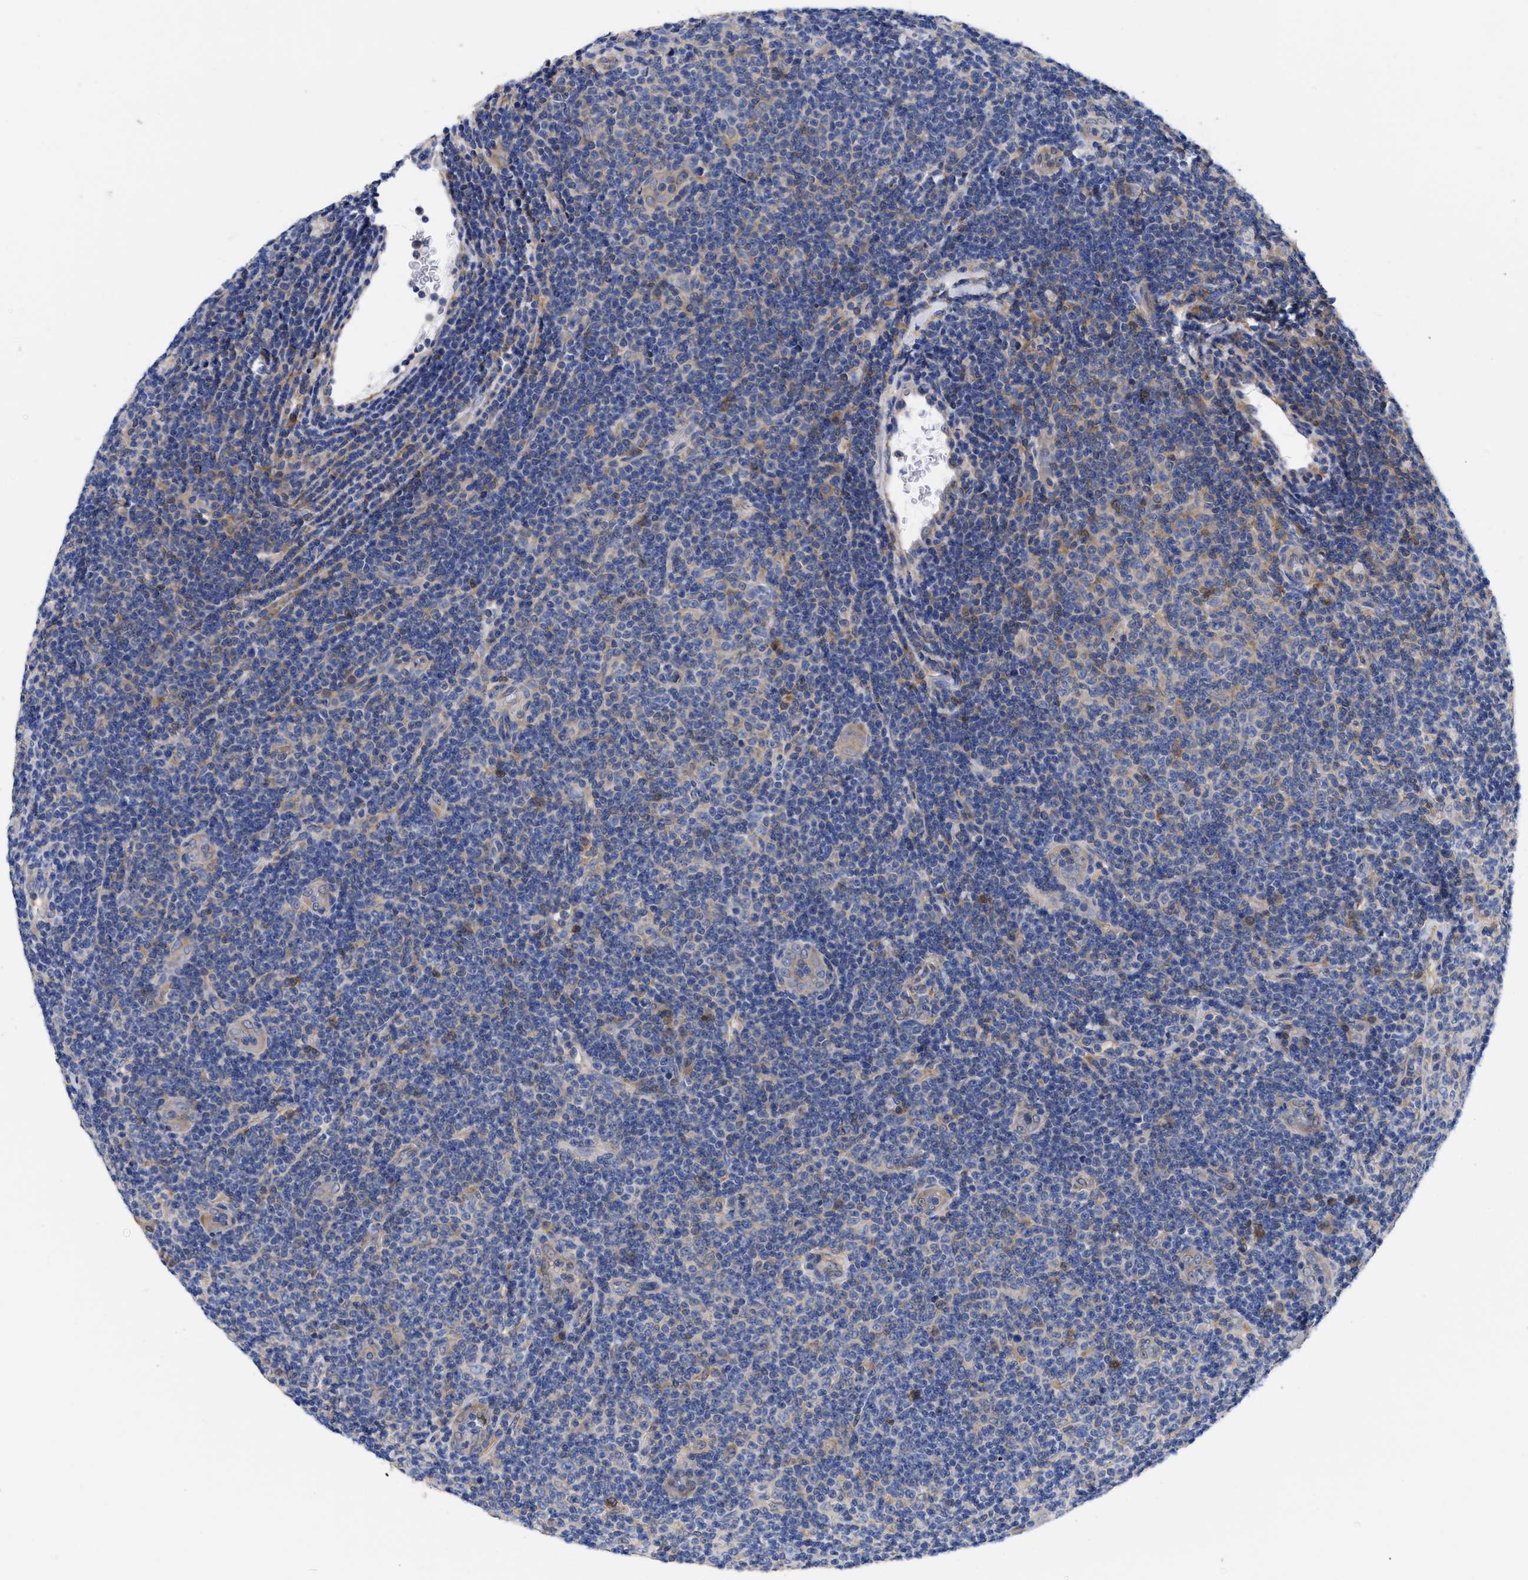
{"staining": {"intensity": "weak", "quantity": "<25%", "location": "cytoplasmic/membranous"}, "tissue": "lymphoma", "cell_type": "Tumor cells", "image_type": "cancer", "snomed": [{"axis": "morphology", "description": "Malignant lymphoma, non-Hodgkin's type, Low grade"}, {"axis": "topography", "description": "Lymph node"}], "caption": "This photomicrograph is of lymphoma stained with immunohistochemistry (IHC) to label a protein in brown with the nuclei are counter-stained blue. There is no expression in tumor cells.", "gene": "RBKS", "patient": {"sex": "male", "age": 83}}